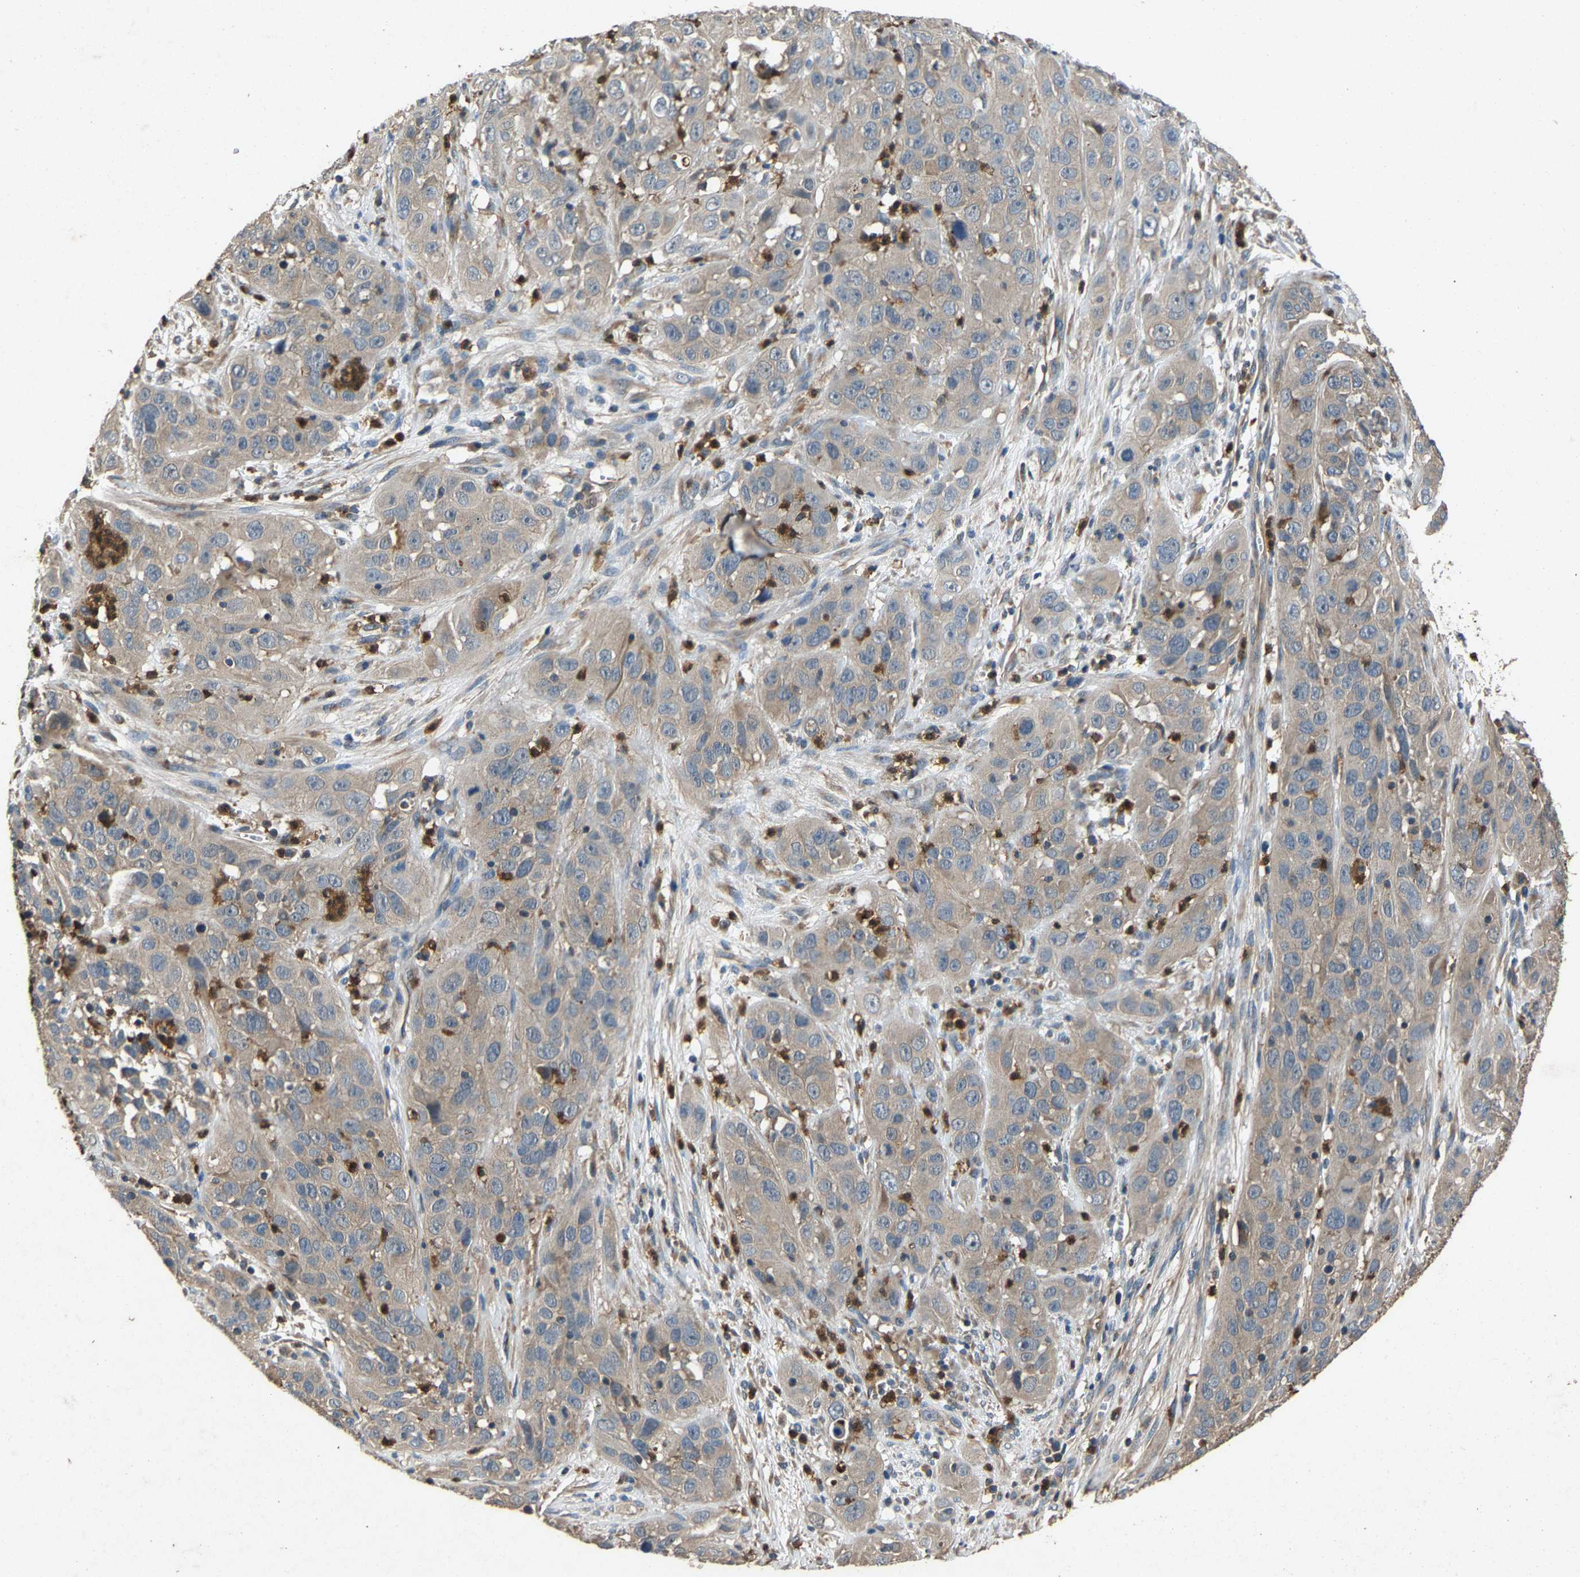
{"staining": {"intensity": "weak", "quantity": ">75%", "location": "cytoplasmic/membranous"}, "tissue": "cervical cancer", "cell_type": "Tumor cells", "image_type": "cancer", "snomed": [{"axis": "morphology", "description": "Squamous cell carcinoma, NOS"}, {"axis": "topography", "description": "Cervix"}], "caption": "IHC staining of cervical cancer, which displays low levels of weak cytoplasmic/membranous positivity in approximately >75% of tumor cells indicating weak cytoplasmic/membranous protein expression. The staining was performed using DAB (brown) for protein detection and nuclei were counterstained in hematoxylin (blue).", "gene": "PPID", "patient": {"sex": "female", "age": 32}}